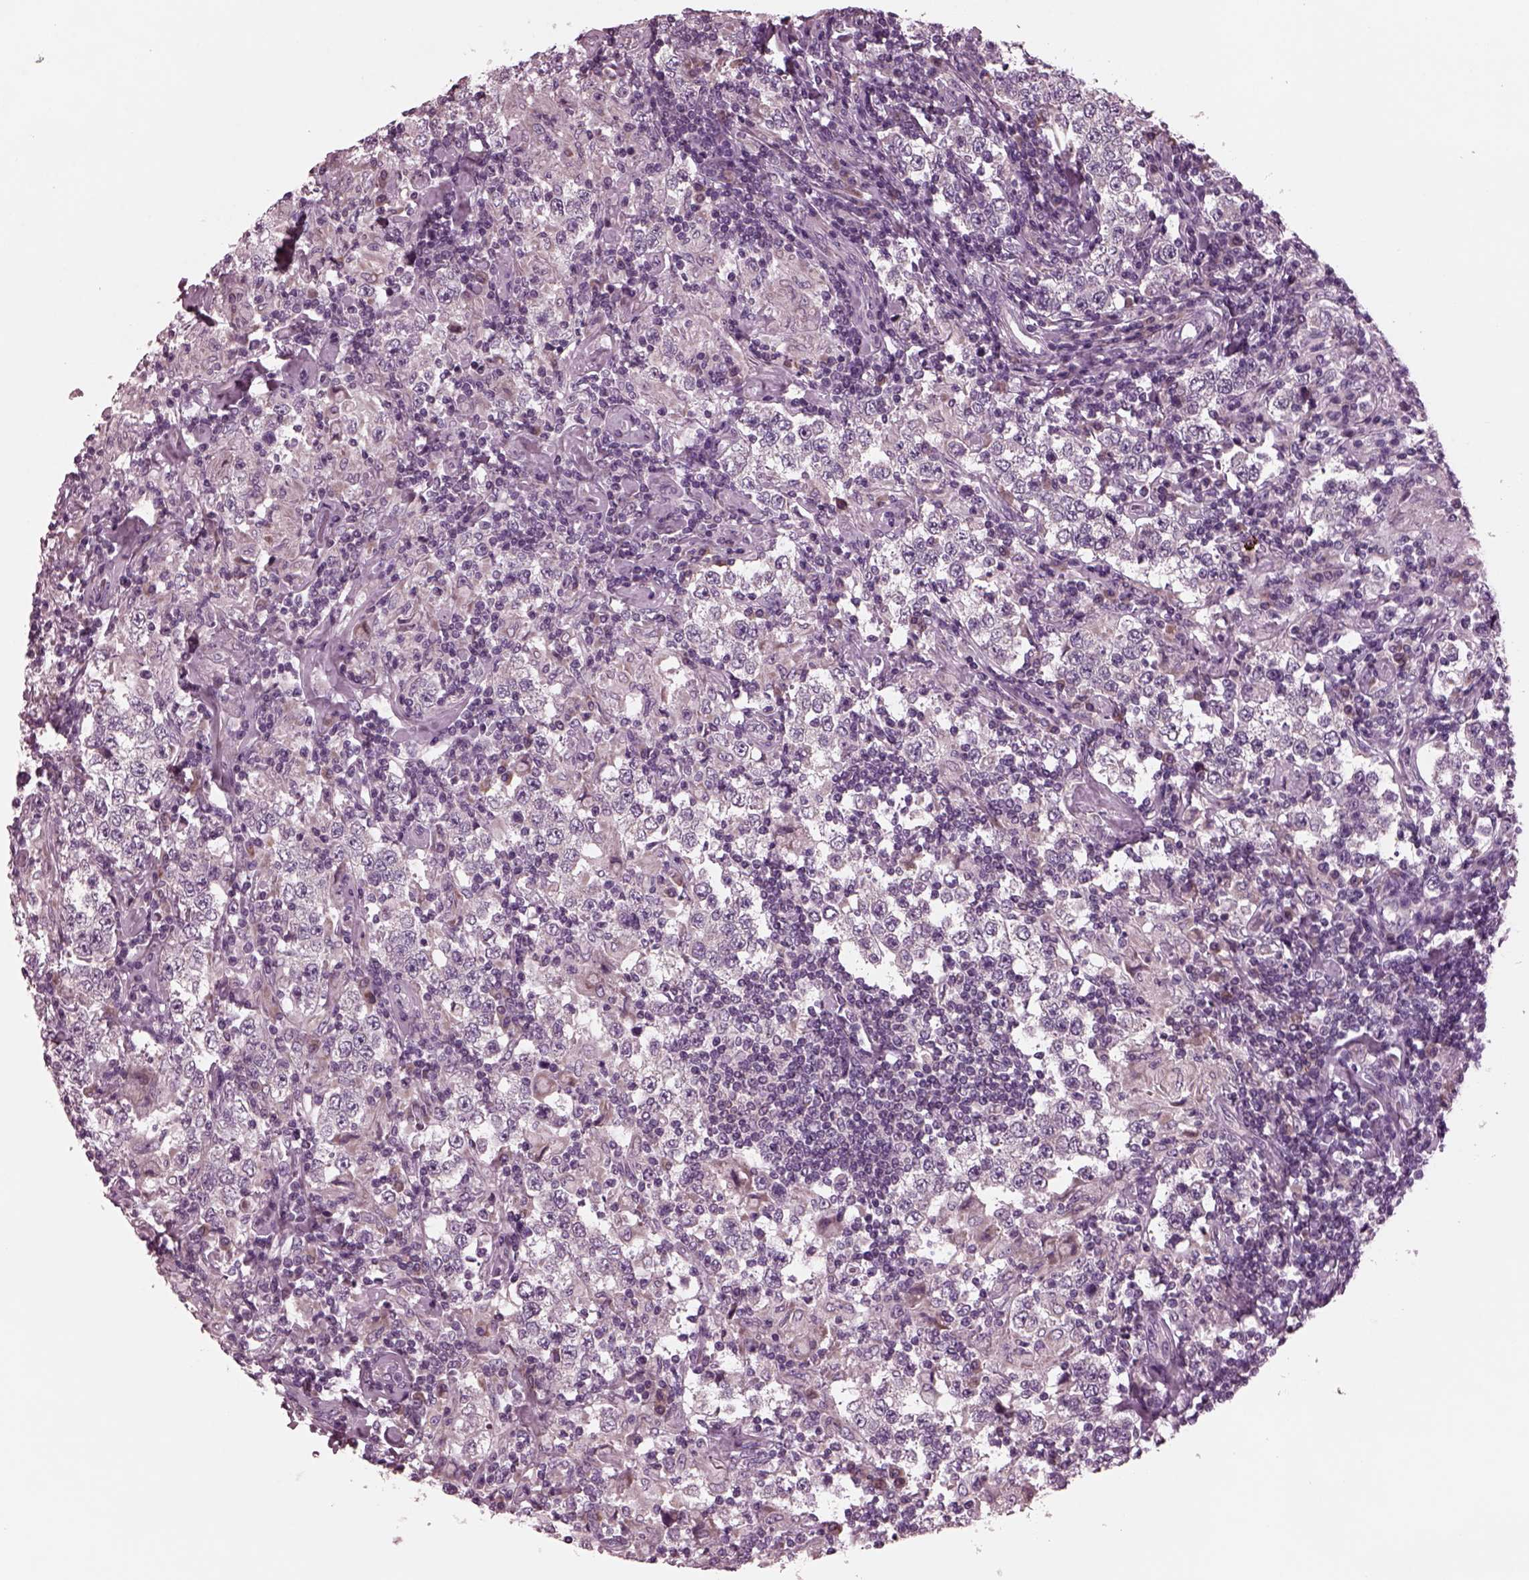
{"staining": {"intensity": "weak", "quantity": "<25%", "location": "cytoplasmic/membranous"}, "tissue": "testis cancer", "cell_type": "Tumor cells", "image_type": "cancer", "snomed": [{"axis": "morphology", "description": "Seminoma, NOS"}, {"axis": "morphology", "description": "Carcinoma, Embryonal, NOS"}, {"axis": "topography", "description": "Testis"}], "caption": "Immunohistochemical staining of human testis cancer (embryonal carcinoma) shows no significant expression in tumor cells.", "gene": "AP4M1", "patient": {"sex": "male", "age": 41}}